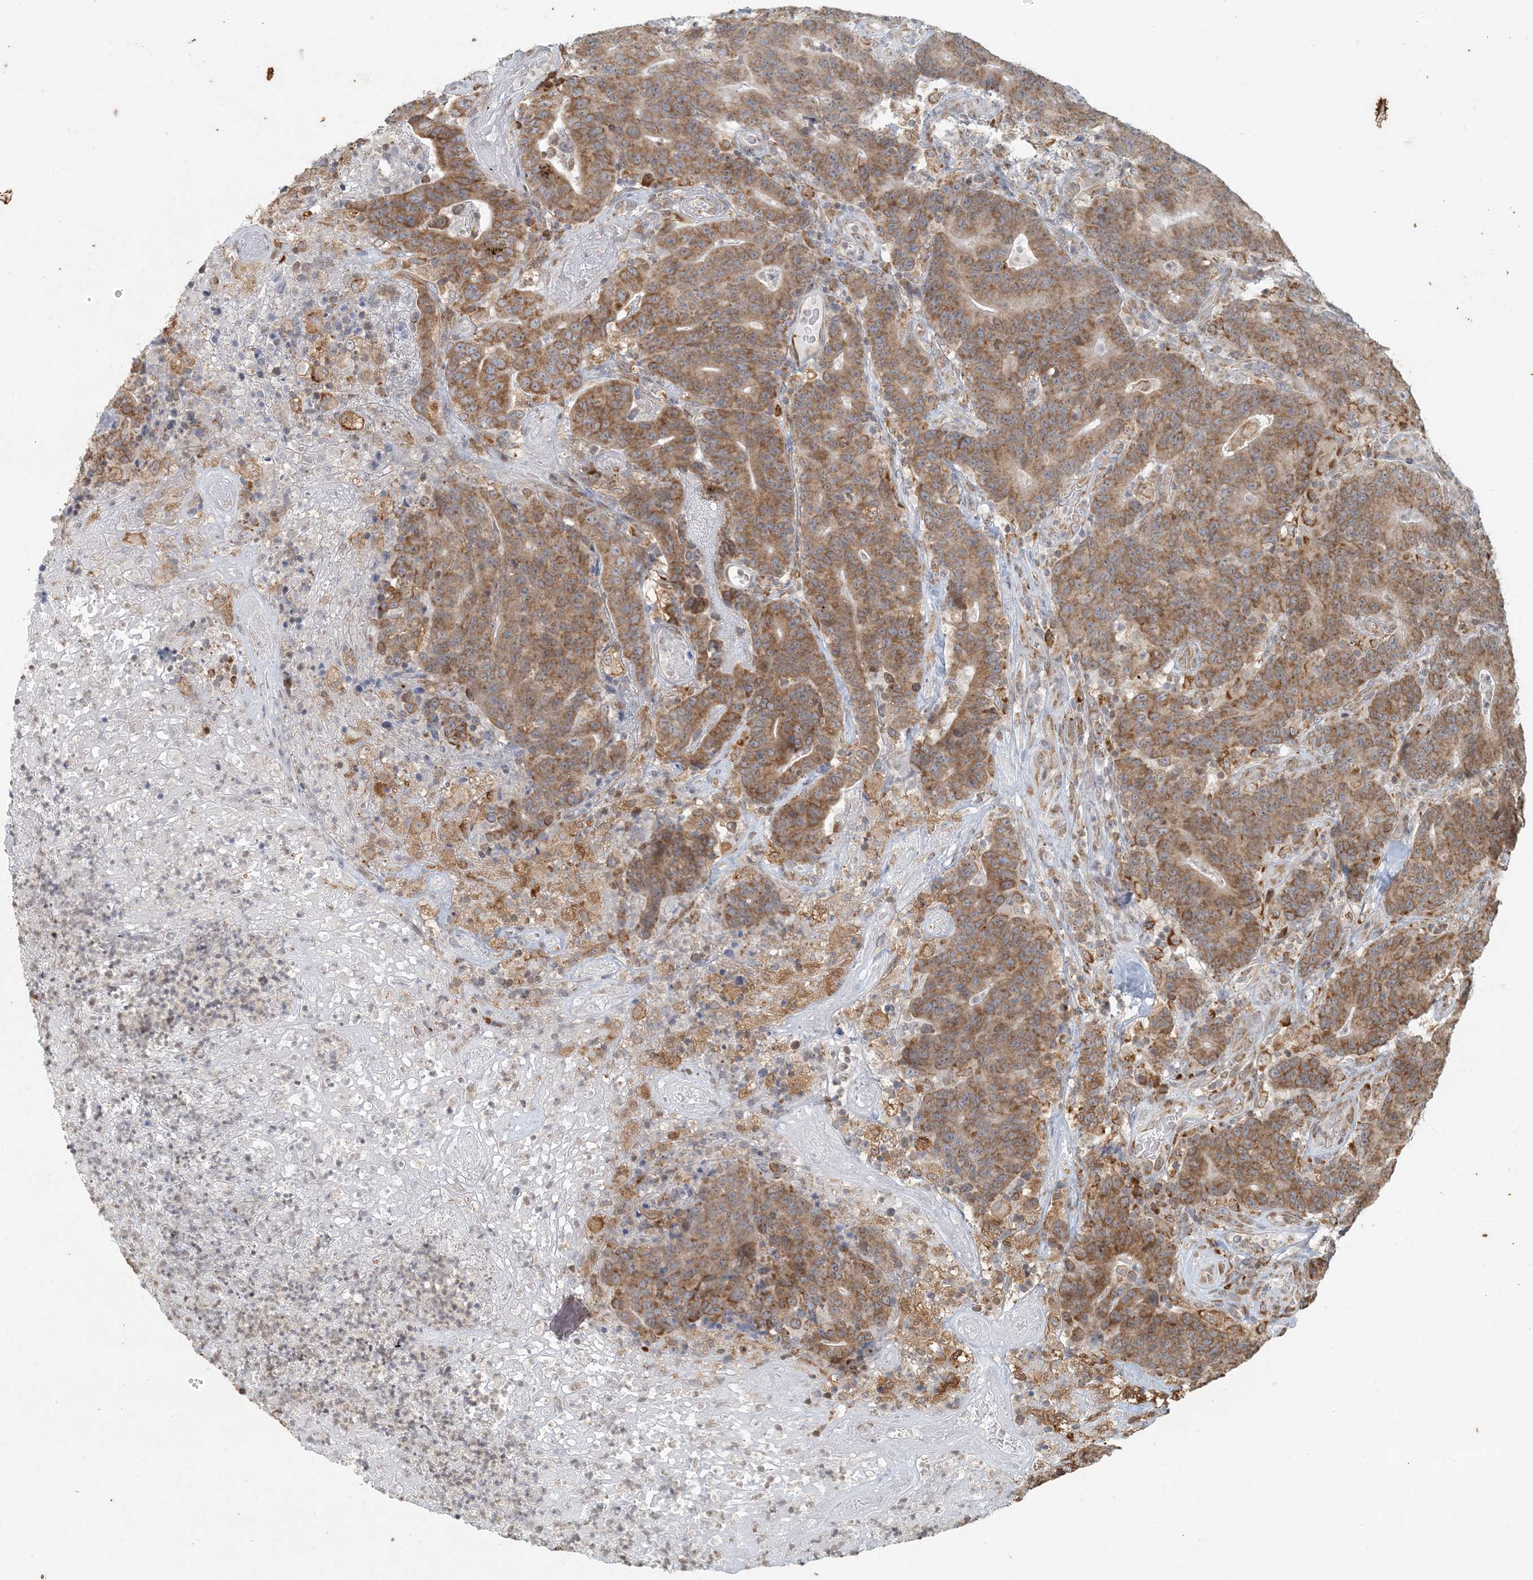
{"staining": {"intensity": "moderate", "quantity": ">75%", "location": "cytoplasmic/membranous"}, "tissue": "colorectal cancer", "cell_type": "Tumor cells", "image_type": "cancer", "snomed": [{"axis": "morphology", "description": "Normal tissue, NOS"}, {"axis": "morphology", "description": "Adenocarcinoma, NOS"}, {"axis": "topography", "description": "Colon"}], "caption": "Protein staining shows moderate cytoplasmic/membranous staining in approximately >75% of tumor cells in adenocarcinoma (colorectal).", "gene": "AK9", "patient": {"sex": "female", "age": 75}}